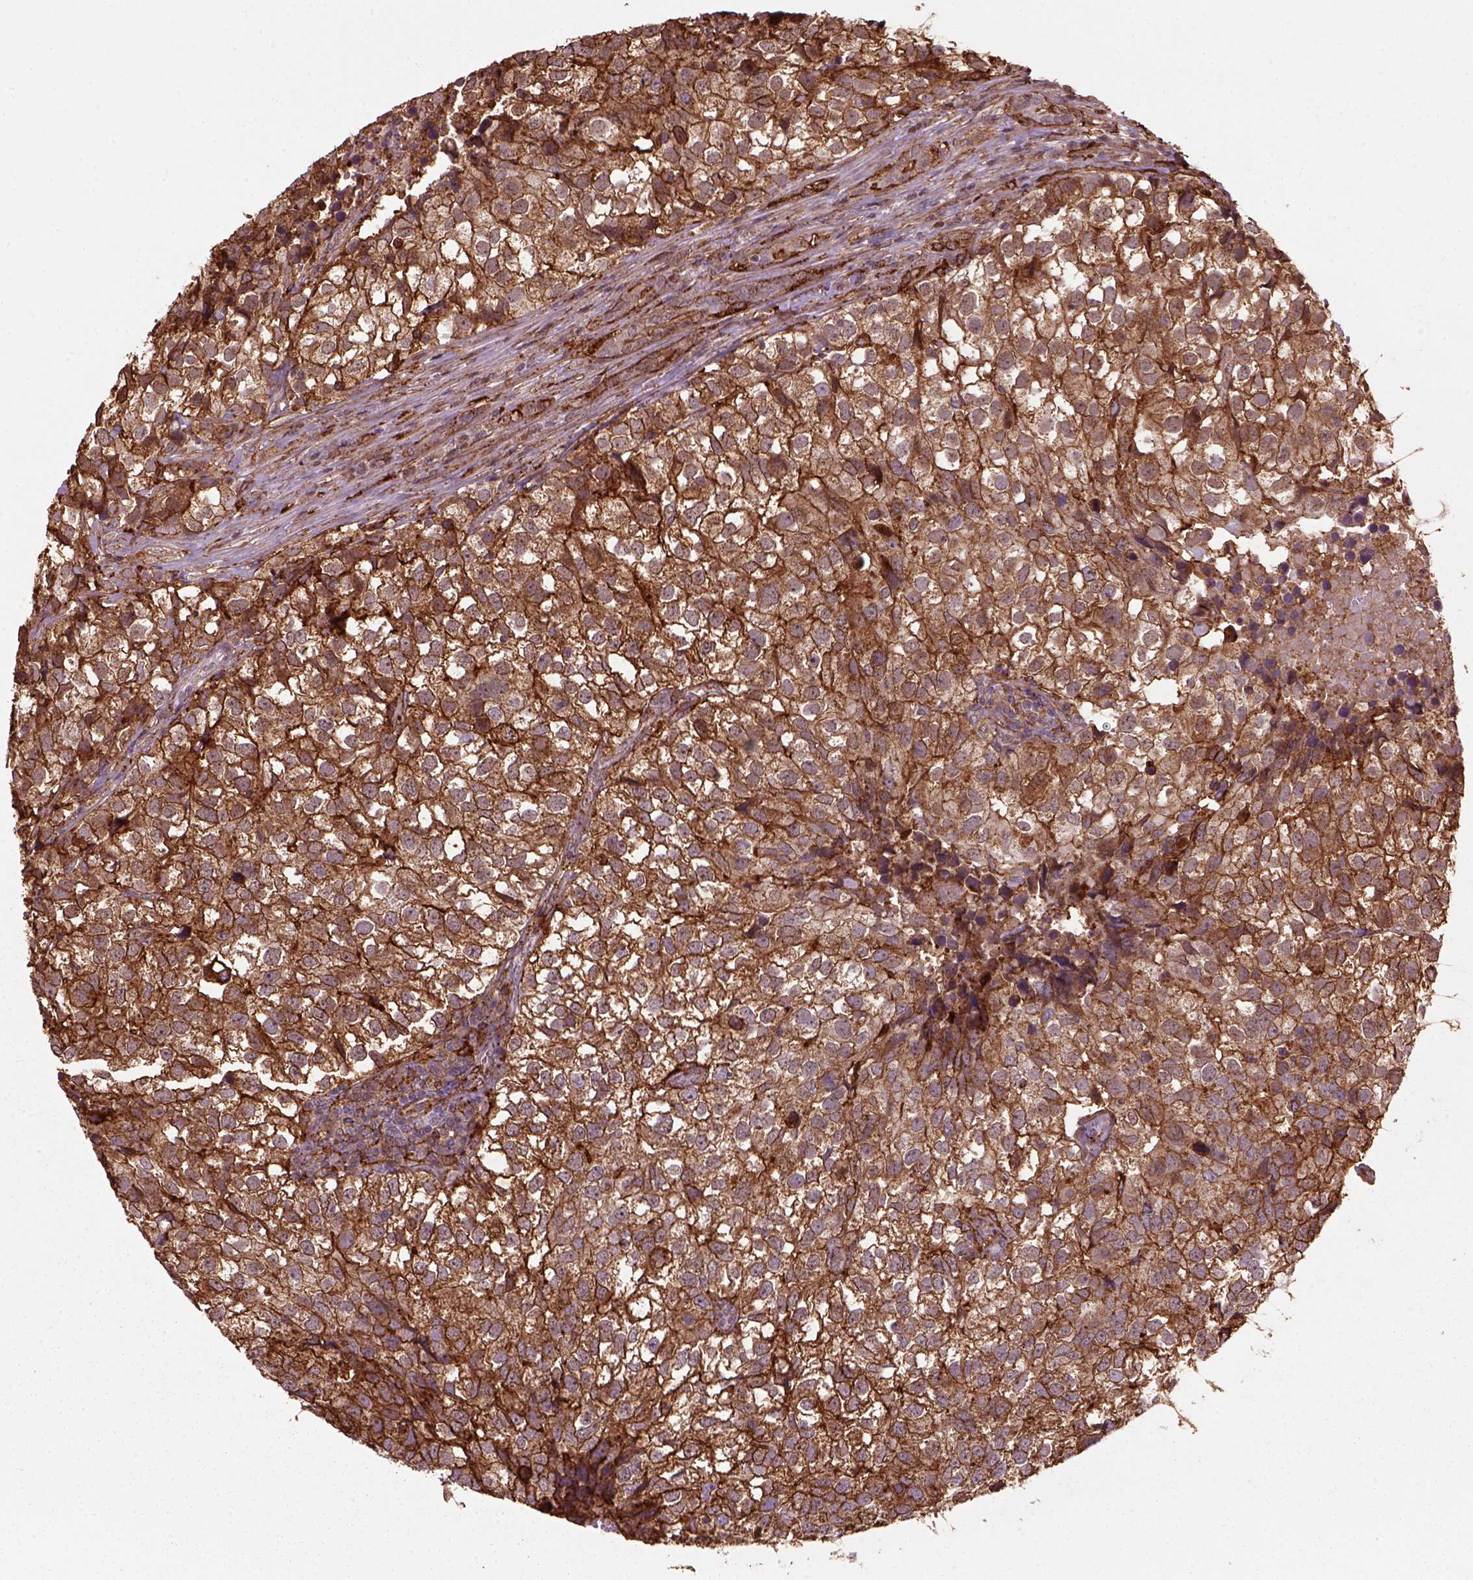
{"staining": {"intensity": "strong", "quantity": ">75%", "location": "cytoplasmic/membranous"}, "tissue": "breast cancer", "cell_type": "Tumor cells", "image_type": "cancer", "snomed": [{"axis": "morphology", "description": "Duct carcinoma"}, {"axis": "topography", "description": "Breast"}], "caption": "Immunohistochemical staining of breast cancer exhibits strong cytoplasmic/membranous protein expression in about >75% of tumor cells. (brown staining indicates protein expression, while blue staining denotes nuclei).", "gene": "MARCKS", "patient": {"sex": "female", "age": 30}}